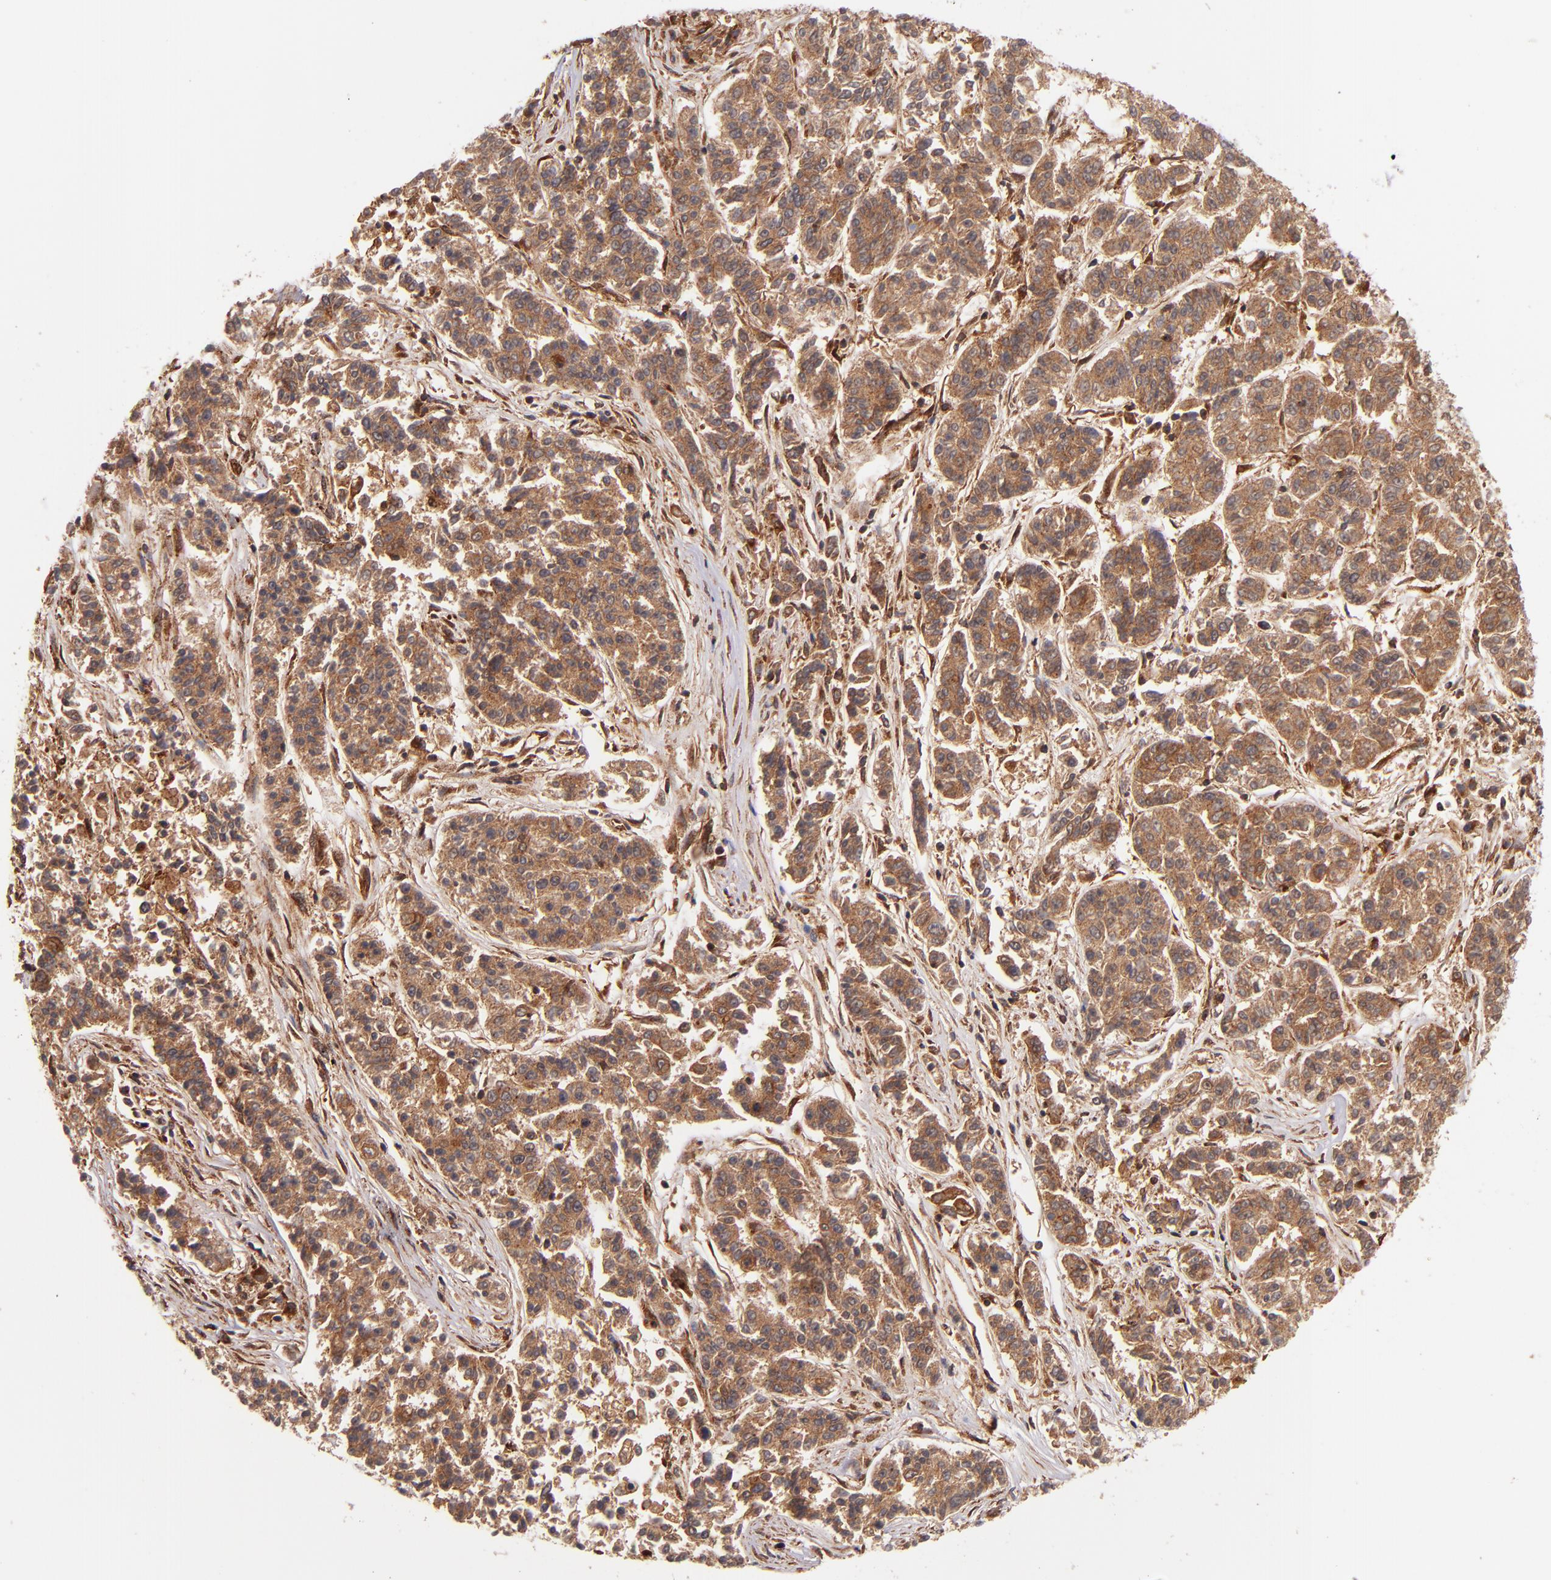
{"staining": {"intensity": "strong", "quantity": ">75%", "location": "cytoplasmic/membranous"}, "tissue": "lung cancer", "cell_type": "Tumor cells", "image_type": "cancer", "snomed": [{"axis": "morphology", "description": "Adenocarcinoma, NOS"}, {"axis": "topography", "description": "Lung"}], "caption": "DAB (3,3'-diaminobenzidine) immunohistochemical staining of lung cancer (adenocarcinoma) displays strong cytoplasmic/membranous protein expression in about >75% of tumor cells.", "gene": "STX8", "patient": {"sex": "male", "age": 84}}